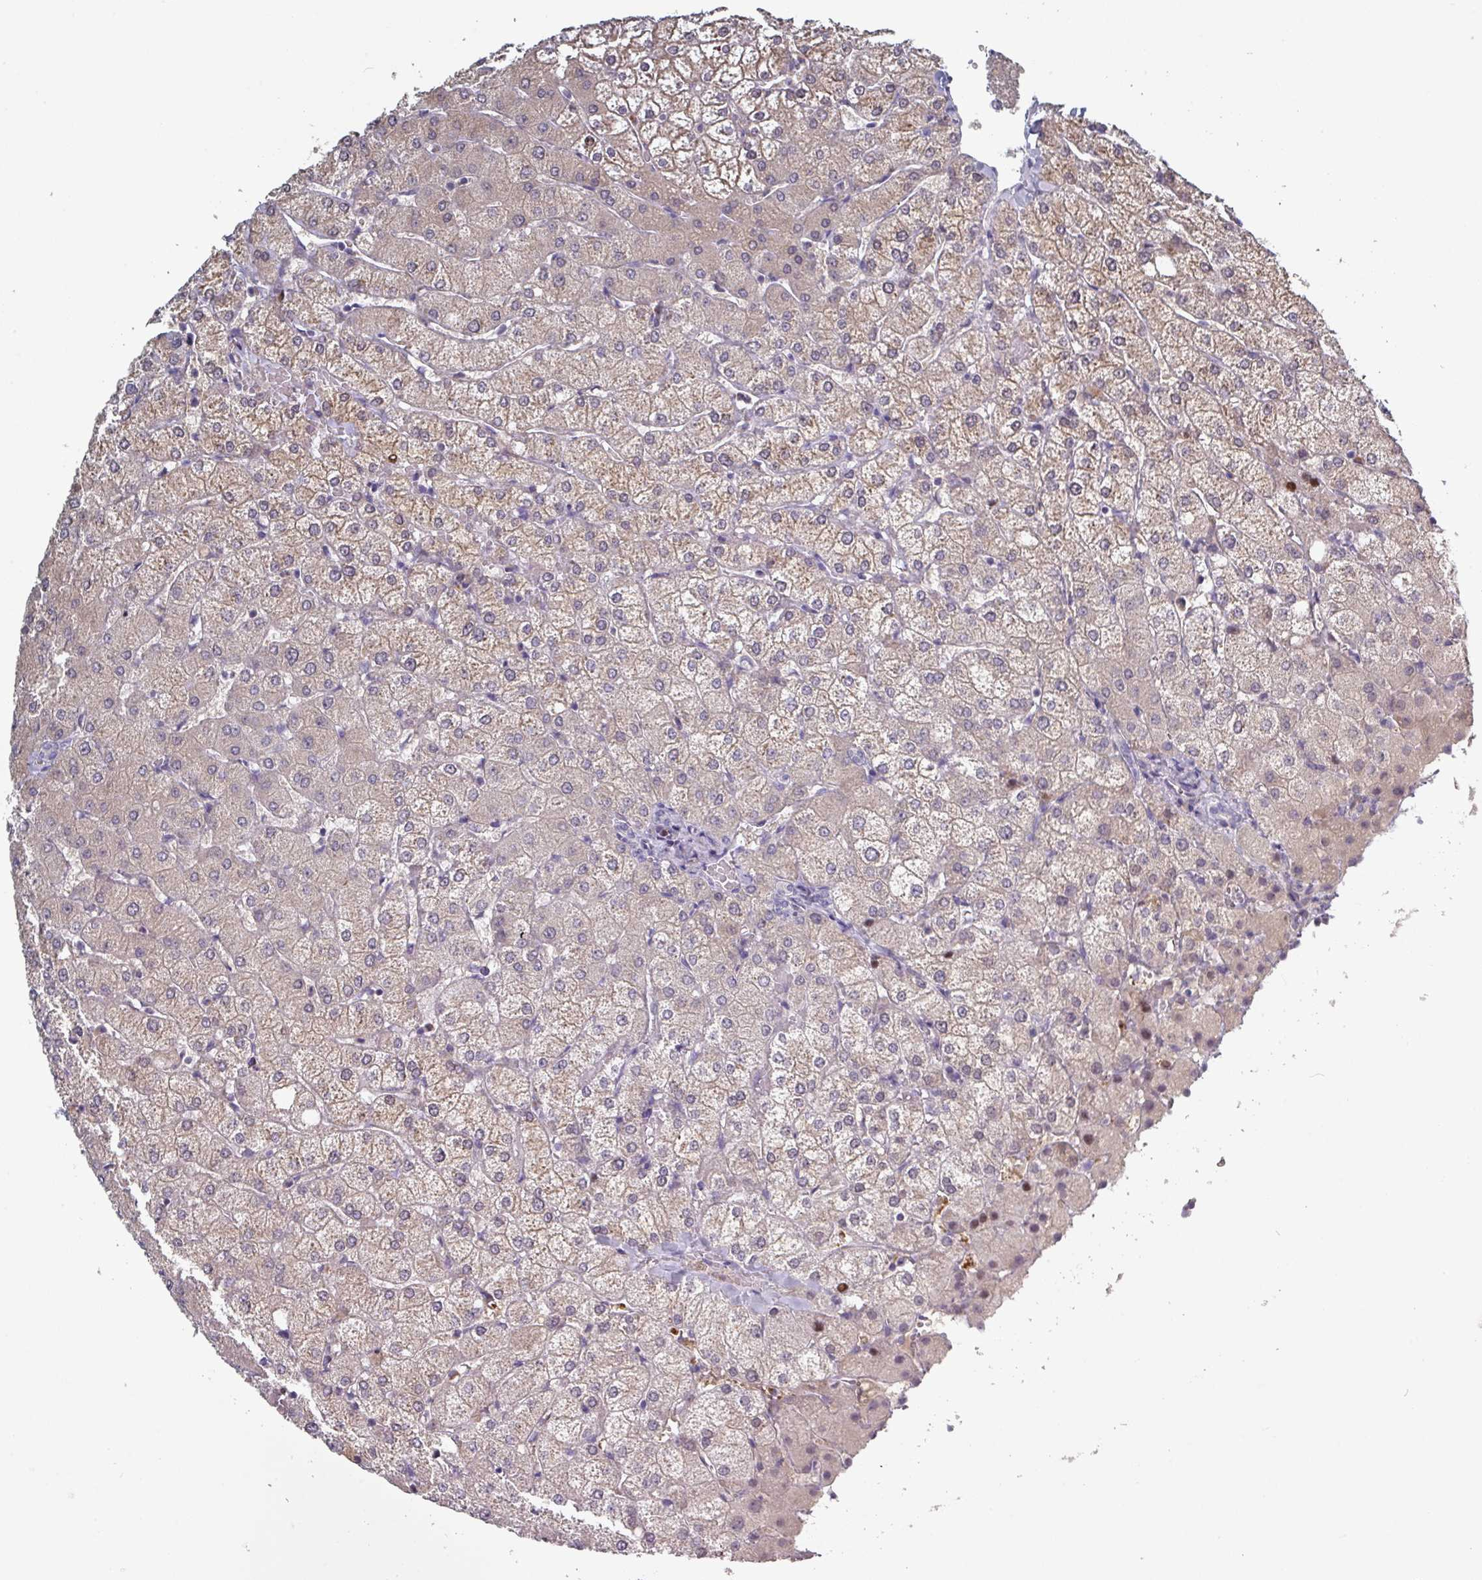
{"staining": {"intensity": "negative", "quantity": "none", "location": "none"}, "tissue": "liver", "cell_type": "Cholangiocytes", "image_type": "normal", "snomed": [{"axis": "morphology", "description": "Normal tissue, NOS"}, {"axis": "topography", "description": "Liver"}], "caption": "Immunohistochemistry histopathology image of unremarkable liver: human liver stained with DAB exhibits no significant protein positivity in cholangiocytes.", "gene": "PRAMEF7", "patient": {"sex": "female", "age": 54}}